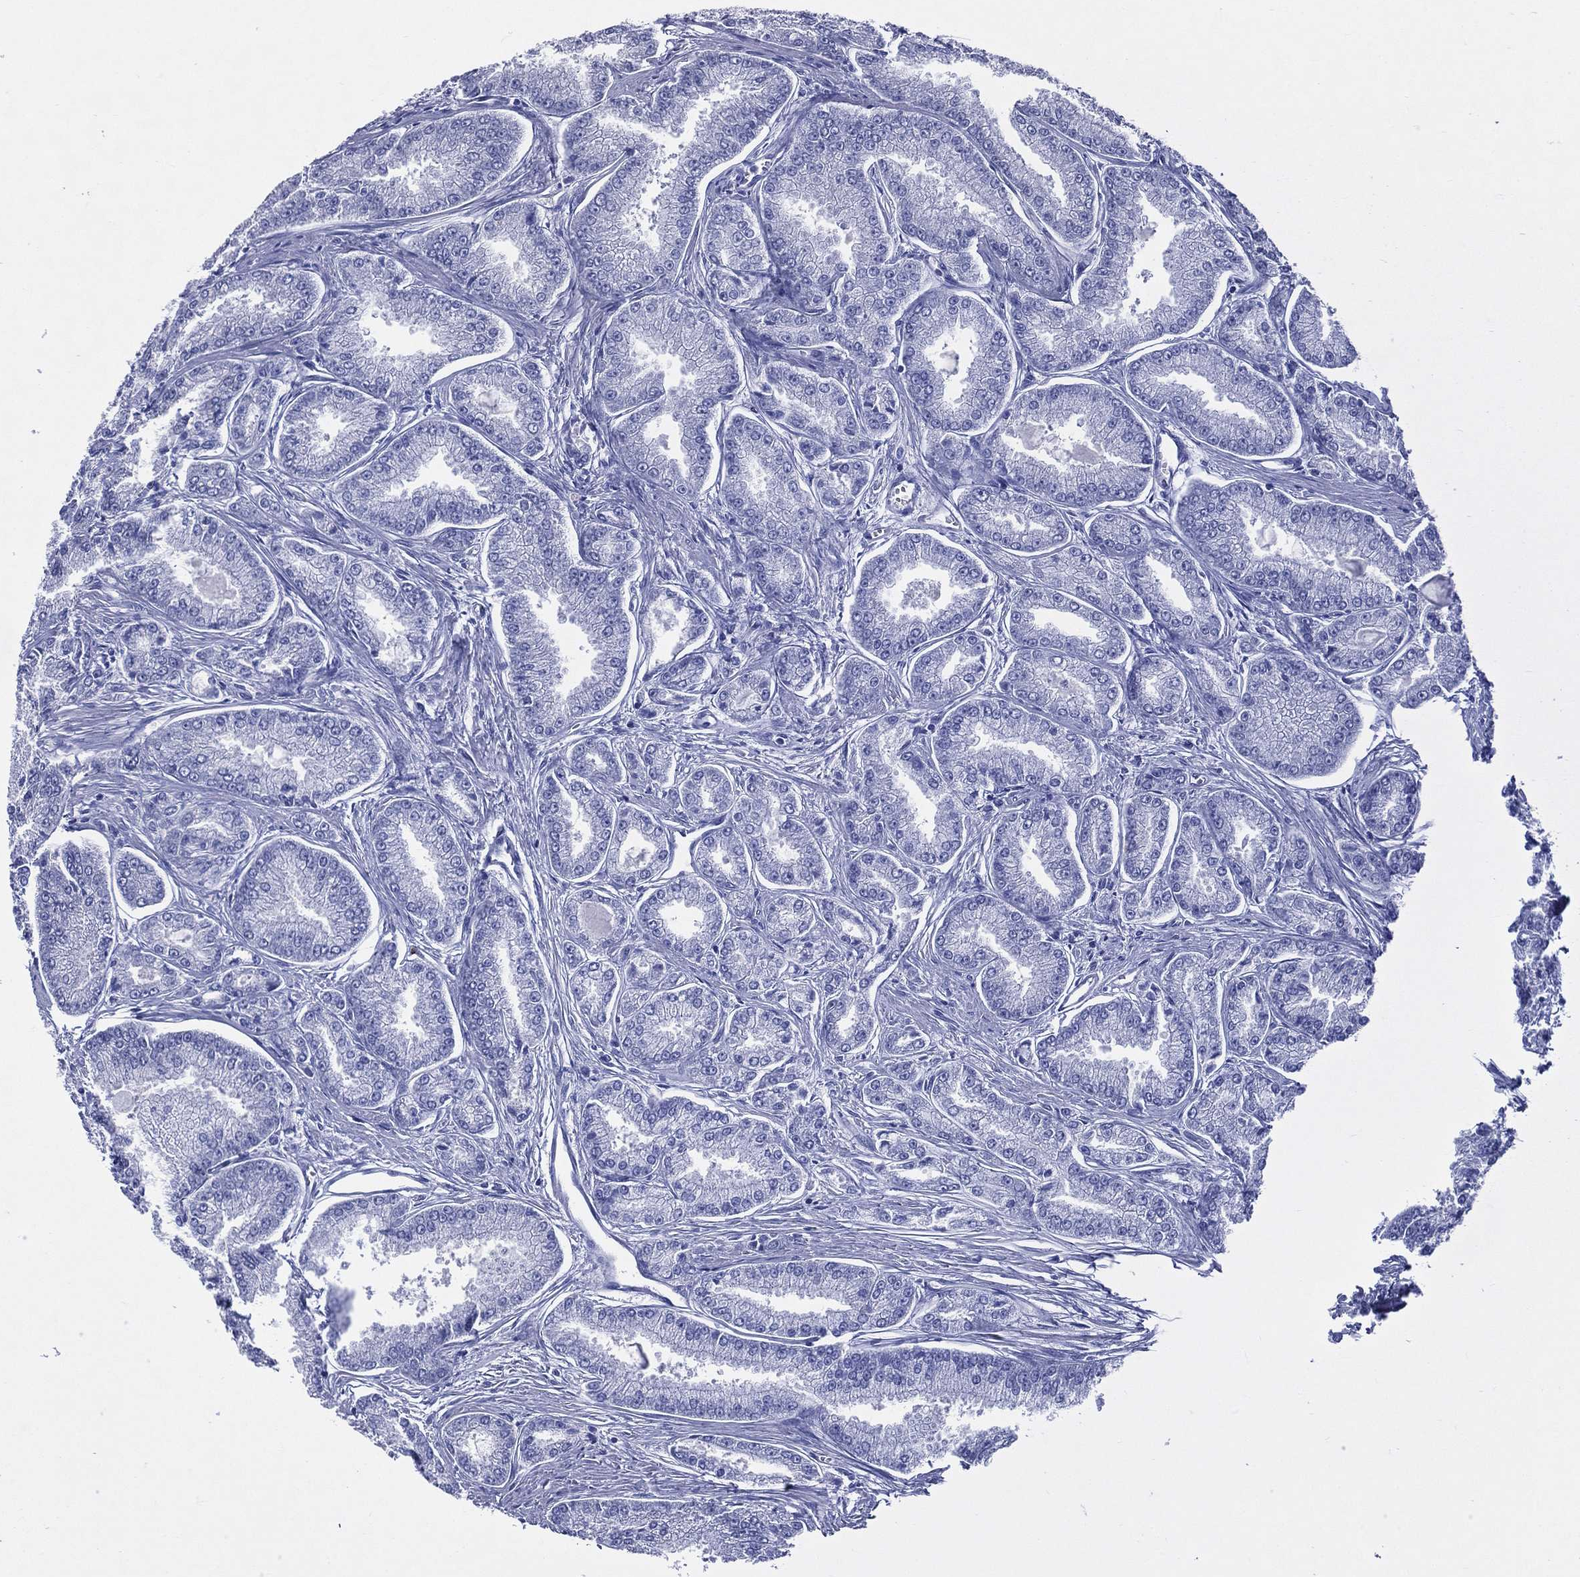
{"staining": {"intensity": "negative", "quantity": "none", "location": "none"}, "tissue": "prostate cancer", "cell_type": "Tumor cells", "image_type": "cancer", "snomed": [{"axis": "morphology", "description": "Adenocarcinoma, NOS"}, {"axis": "morphology", "description": "Adenocarcinoma, High grade"}, {"axis": "topography", "description": "Prostate"}], "caption": "Image shows no protein staining in tumor cells of high-grade adenocarcinoma (prostate) tissue.", "gene": "ACE2", "patient": {"sex": "male", "age": 70}}